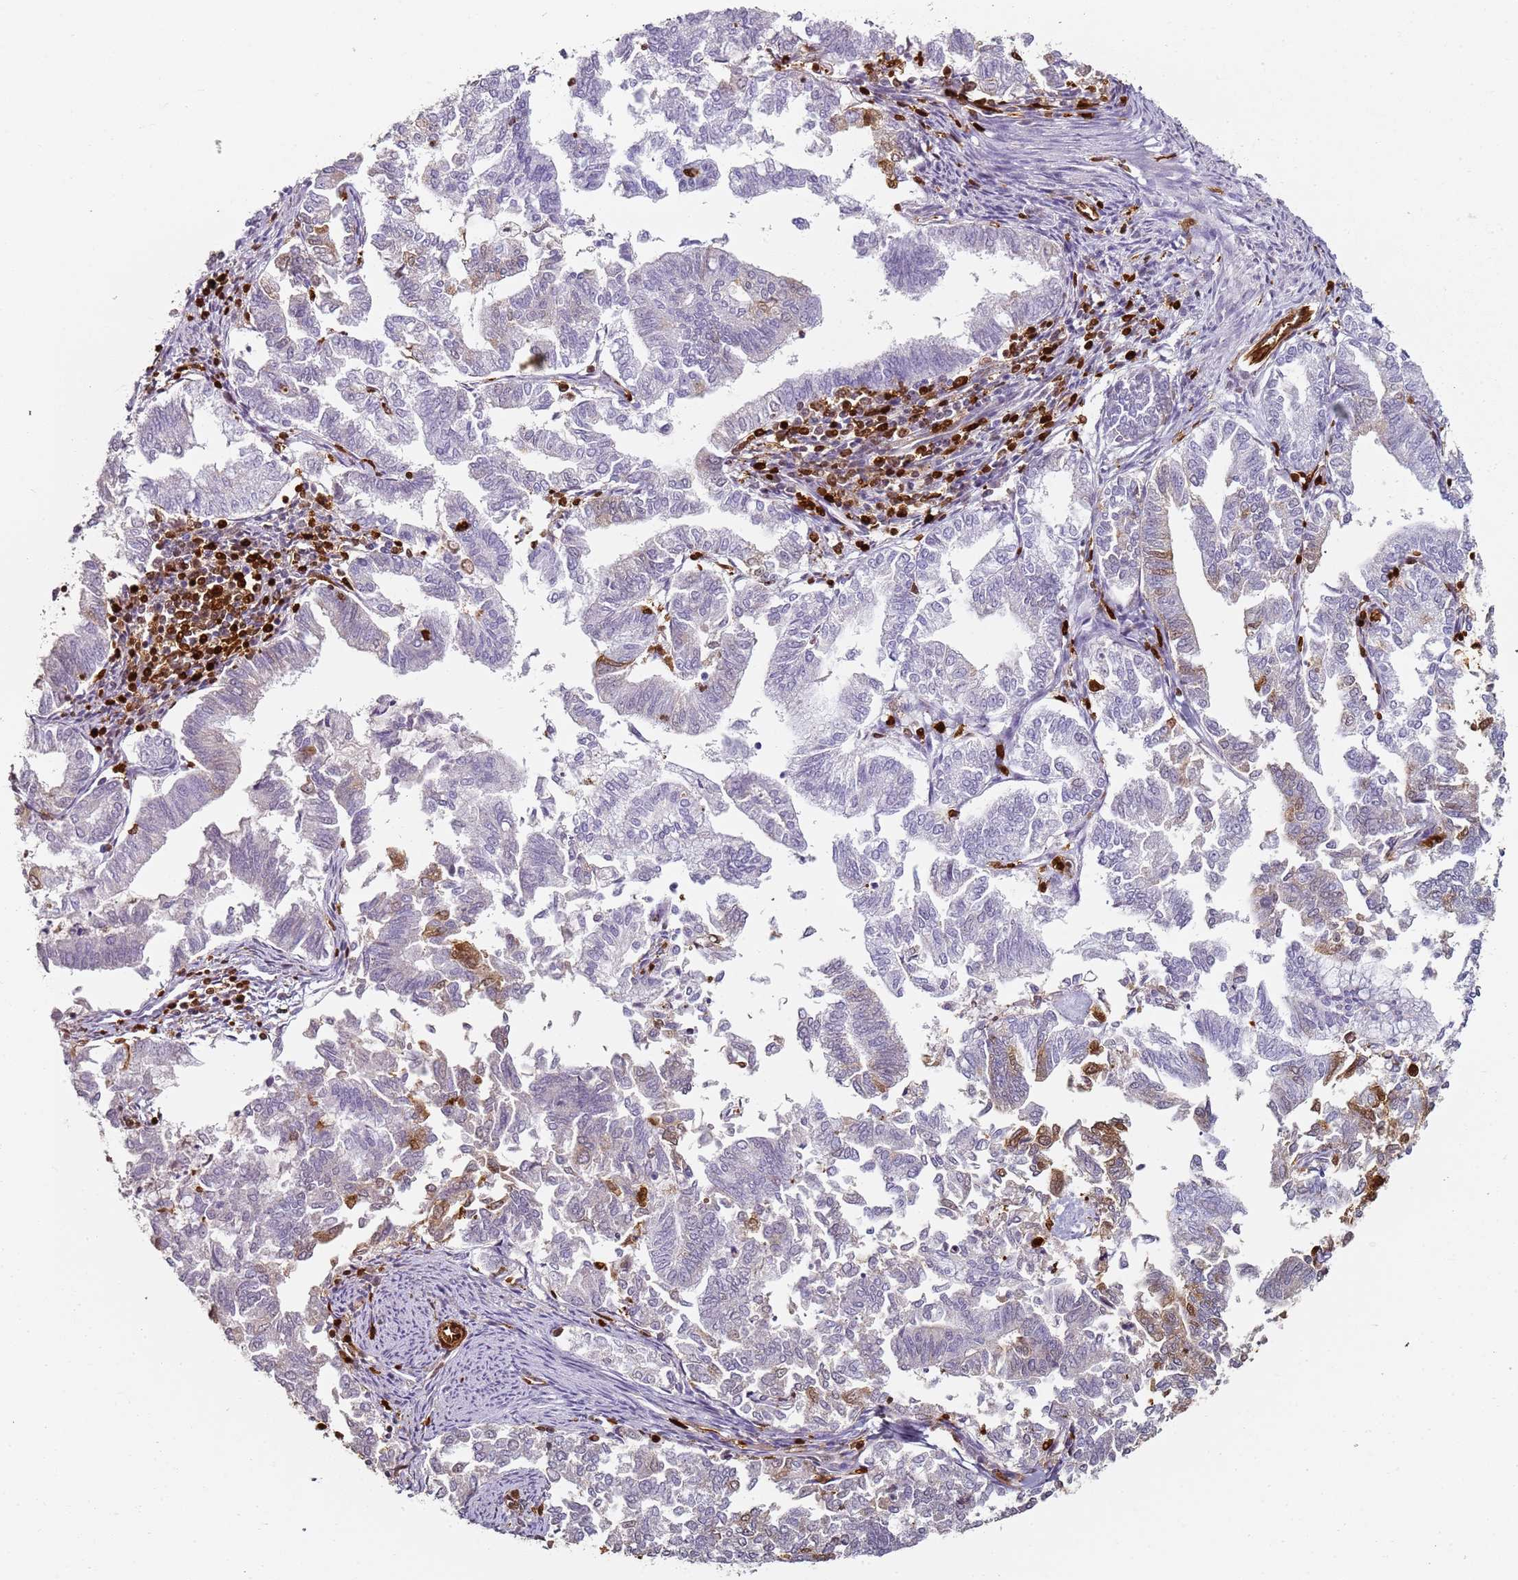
{"staining": {"intensity": "negative", "quantity": "none", "location": "none"}, "tissue": "endometrial cancer", "cell_type": "Tumor cells", "image_type": "cancer", "snomed": [{"axis": "morphology", "description": "Adenocarcinoma, NOS"}, {"axis": "topography", "description": "Endometrium"}], "caption": "Micrograph shows no protein expression in tumor cells of endometrial cancer (adenocarcinoma) tissue. (Brightfield microscopy of DAB (3,3'-diaminobenzidine) IHC at high magnification).", "gene": "S100A4", "patient": {"sex": "female", "age": 79}}